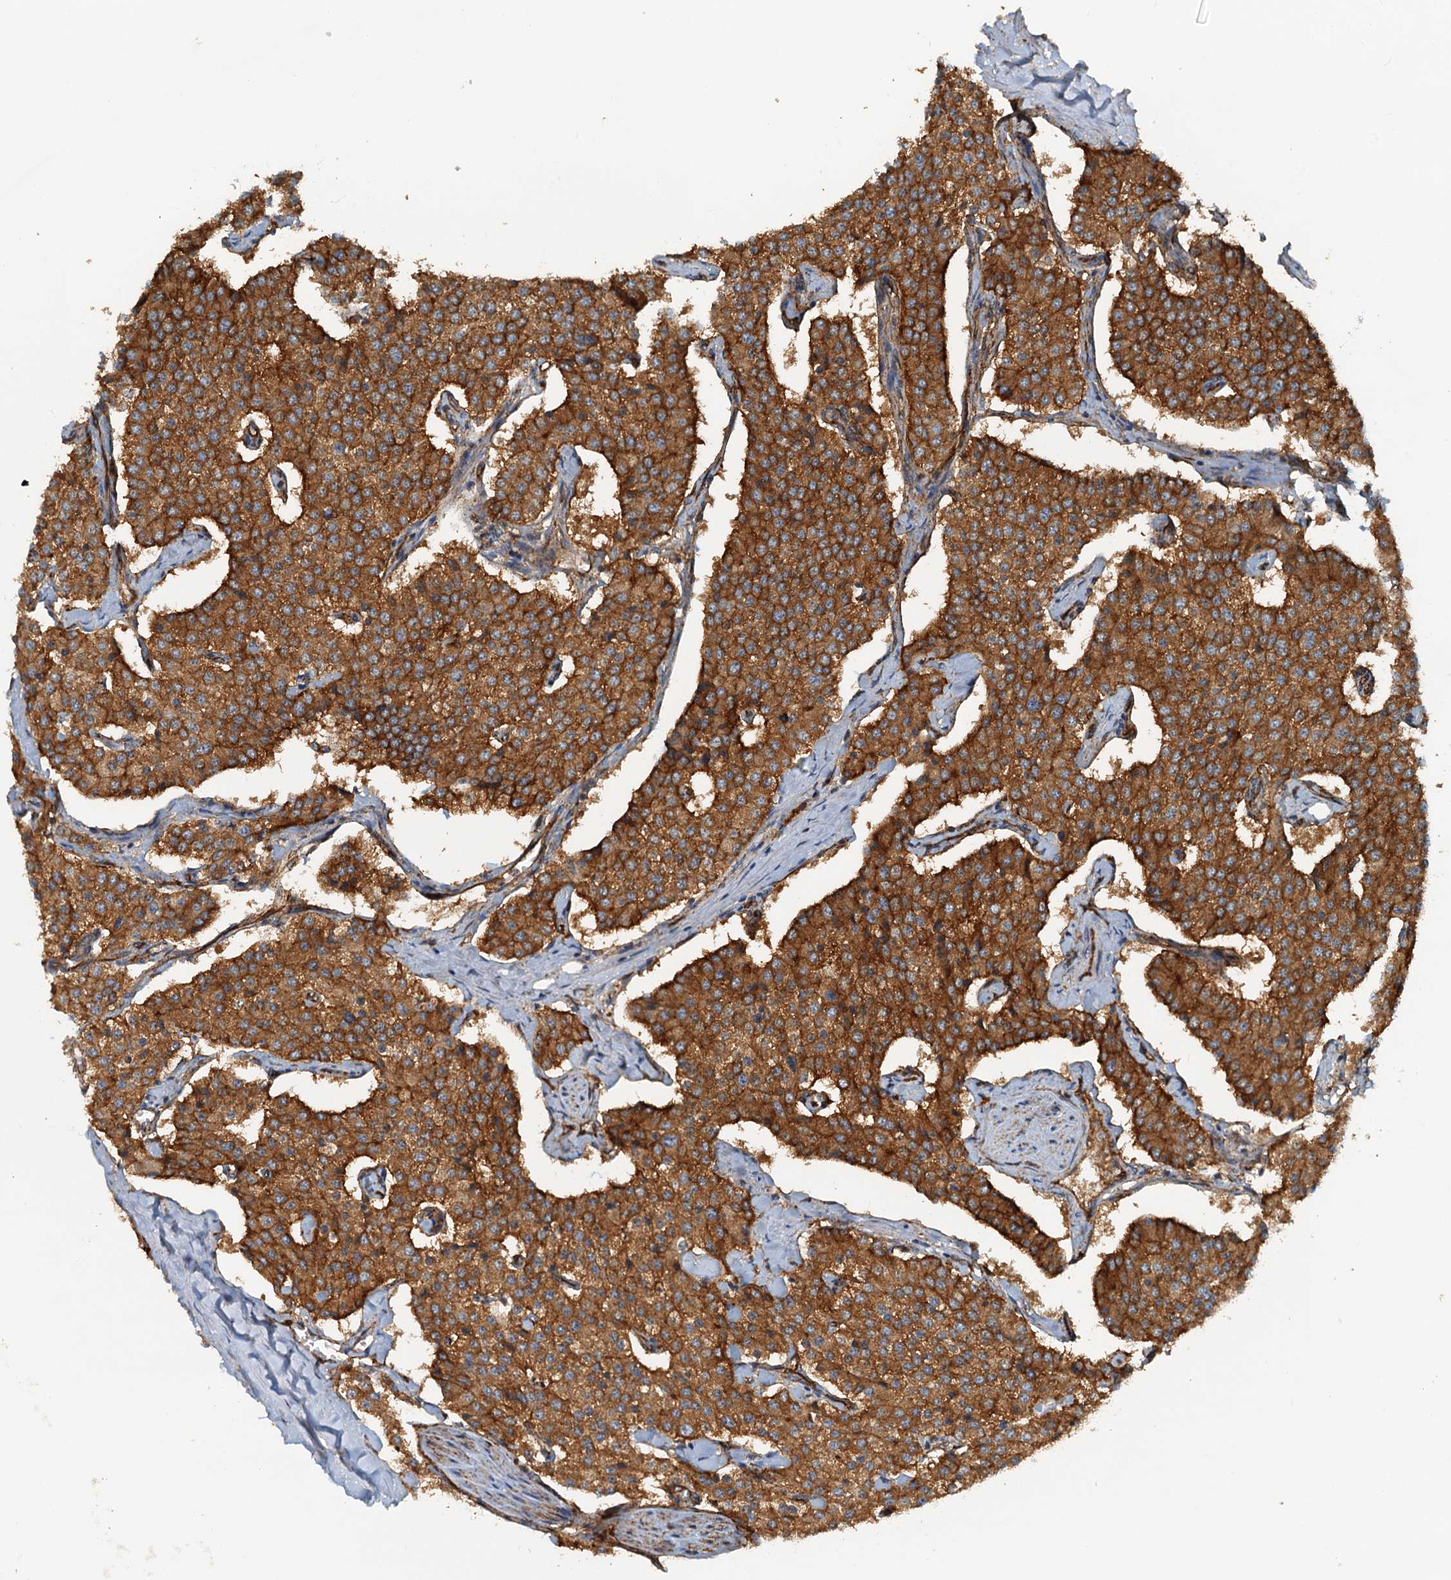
{"staining": {"intensity": "strong", "quantity": ">75%", "location": "cytoplasmic/membranous"}, "tissue": "carcinoid", "cell_type": "Tumor cells", "image_type": "cancer", "snomed": [{"axis": "morphology", "description": "Carcinoid, malignant, NOS"}, {"axis": "topography", "description": "Colon"}], "caption": "Brown immunohistochemical staining in human carcinoid shows strong cytoplasmic/membranous staining in about >75% of tumor cells. The staining was performed using DAB to visualize the protein expression in brown, while the nuclei were stained in blue with hematoxylin (Magnification: 20x).", "gene": "NIPAL3", "patient": {"sex": "female", "age": 52}}